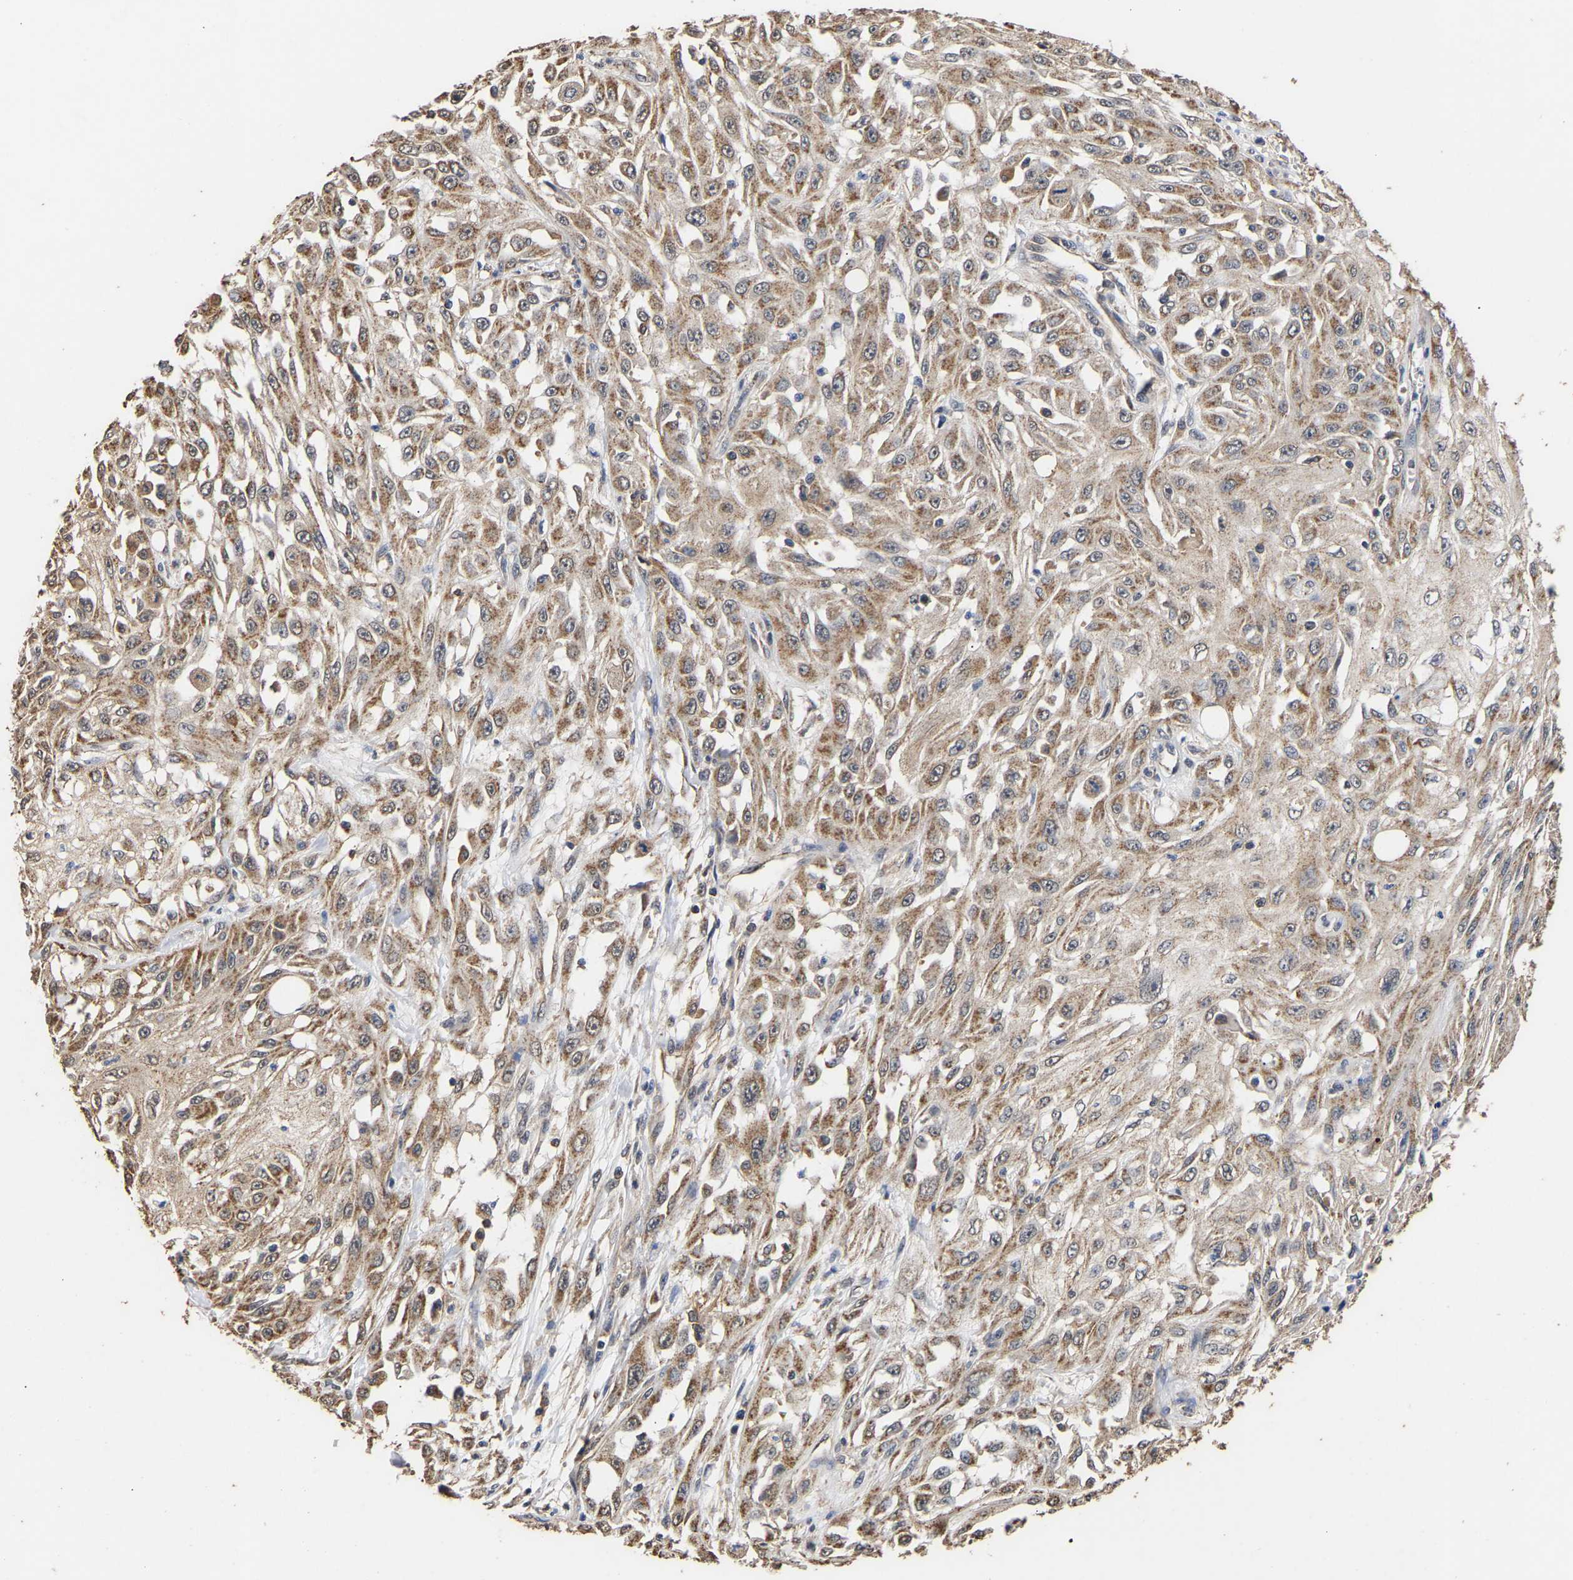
{"staining": {"intensity": "moderate", "quantity": ">75%", "location": "cytoplasmic/membranous"}, "tissue": "skin cancer", "cell_type": "Tumor cells", "image_type": "cancer", "snomed": [{"axis": "morphology", "description": "Squamous cell carcinoma, NOS"}, {"axis": "morphology", "description": "Squamous cell carcinoma, metastatic, NOS"}, {"axis": "topography", "description": "Skin"}, {"axis": "topography", "description": "Lymph node"}], "caption": "Brown immunohistochemical staining in skin squamous cell carcinoma displays moderate cytoplasmic/membranous expression in about >75% of tumor cells.", "gene": "ZNF26", "patient": {"sex": "male", "age": 75}}